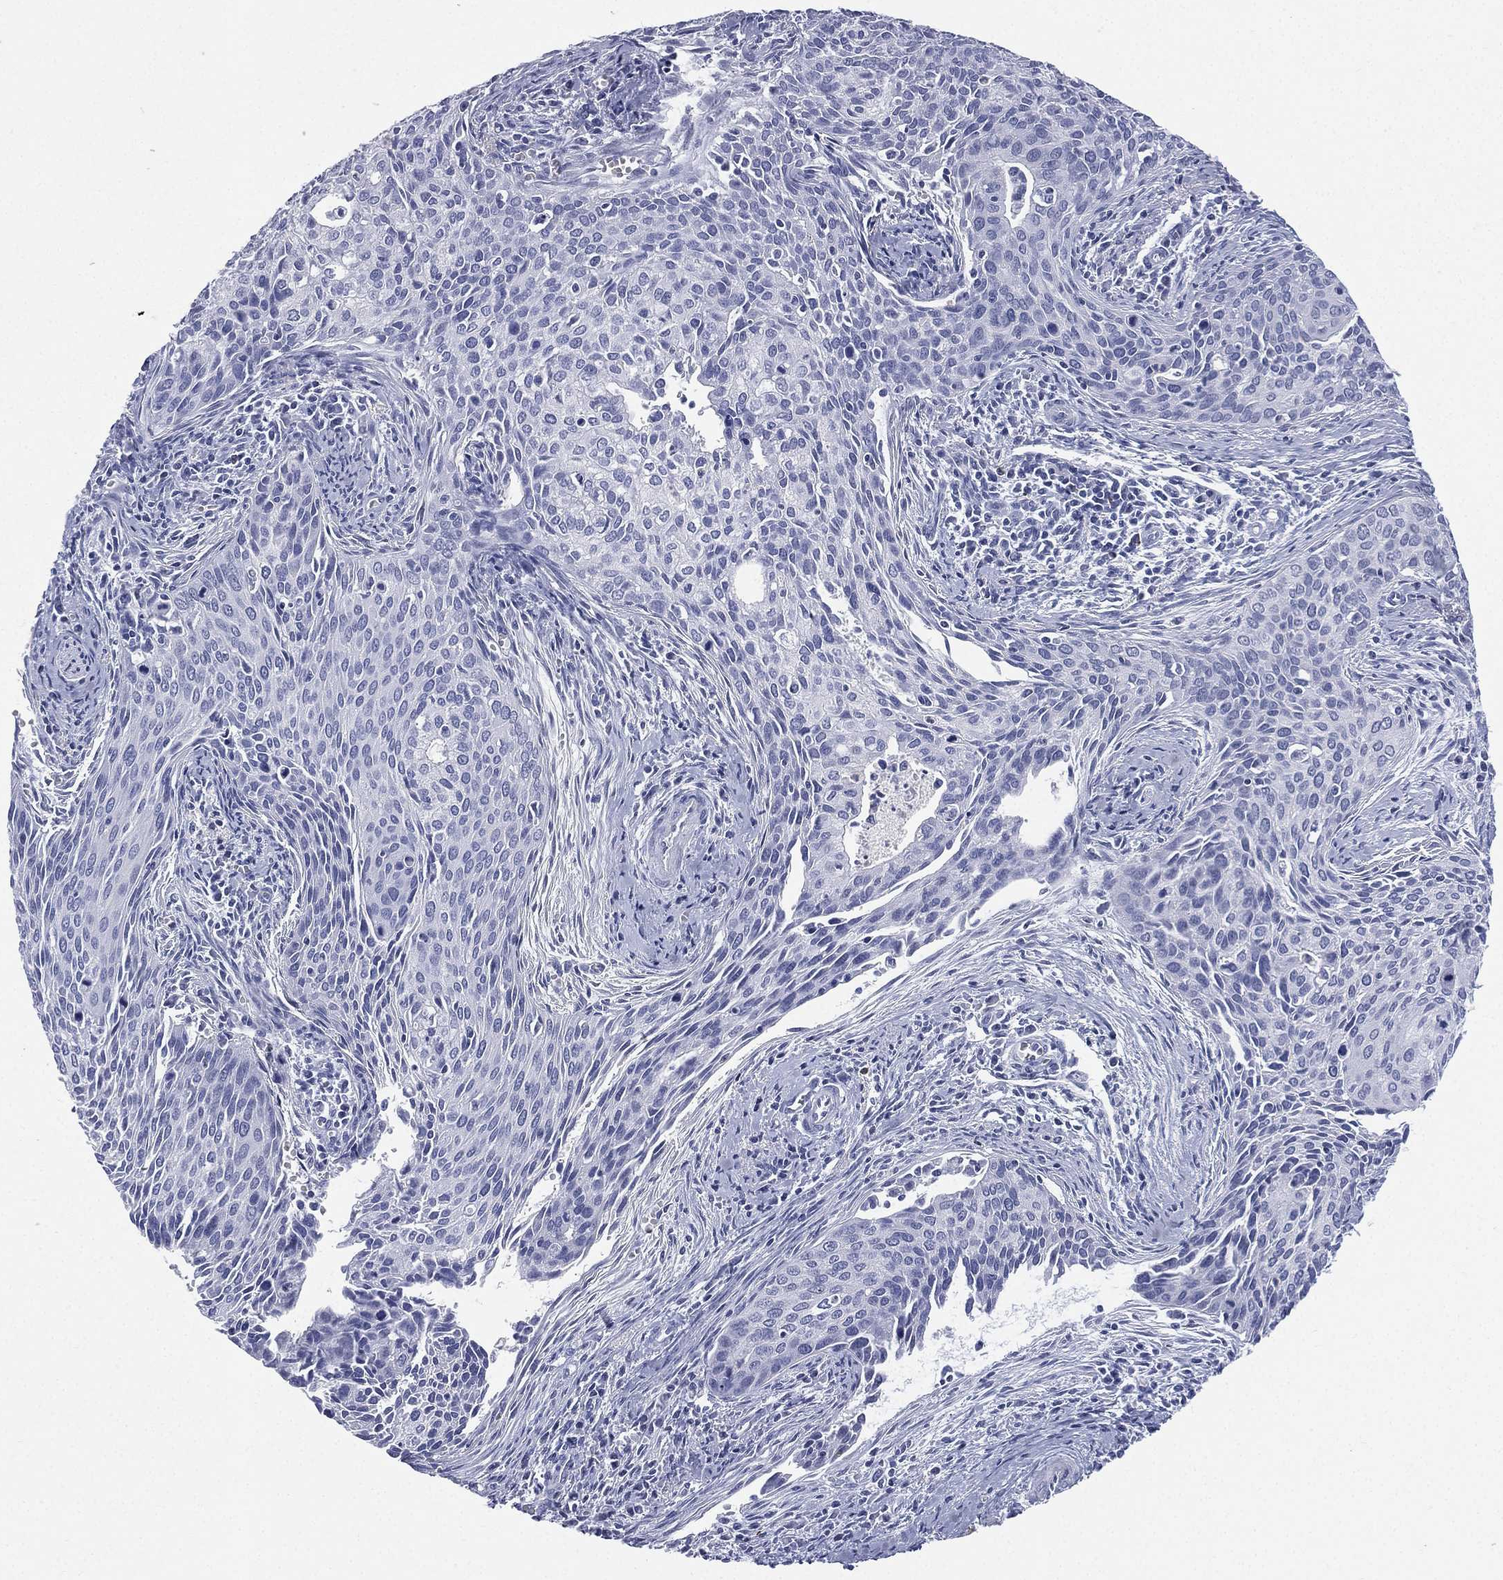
{"staining": {"intensity": "negative", "quantity": "none", "location": "none"}, "tissue": "cervical cancer", "cell_type": "Tumor cells", "image_type": "cancer", "snomed": [{"axis": "morphology", "description": "Squamous cell carcinoma, NOS"}, {"axis": "topography", "description": "Cervix"}], "caption": "Immunohistochemistry of squamous cell carcinoma (cervical) shows no expression in tumor cells. (Immunohistochemistry (ihc), brightfield microscopy, high magnification).", "gene": "CD22", "patient": {"sex": "female", "age": 29}}